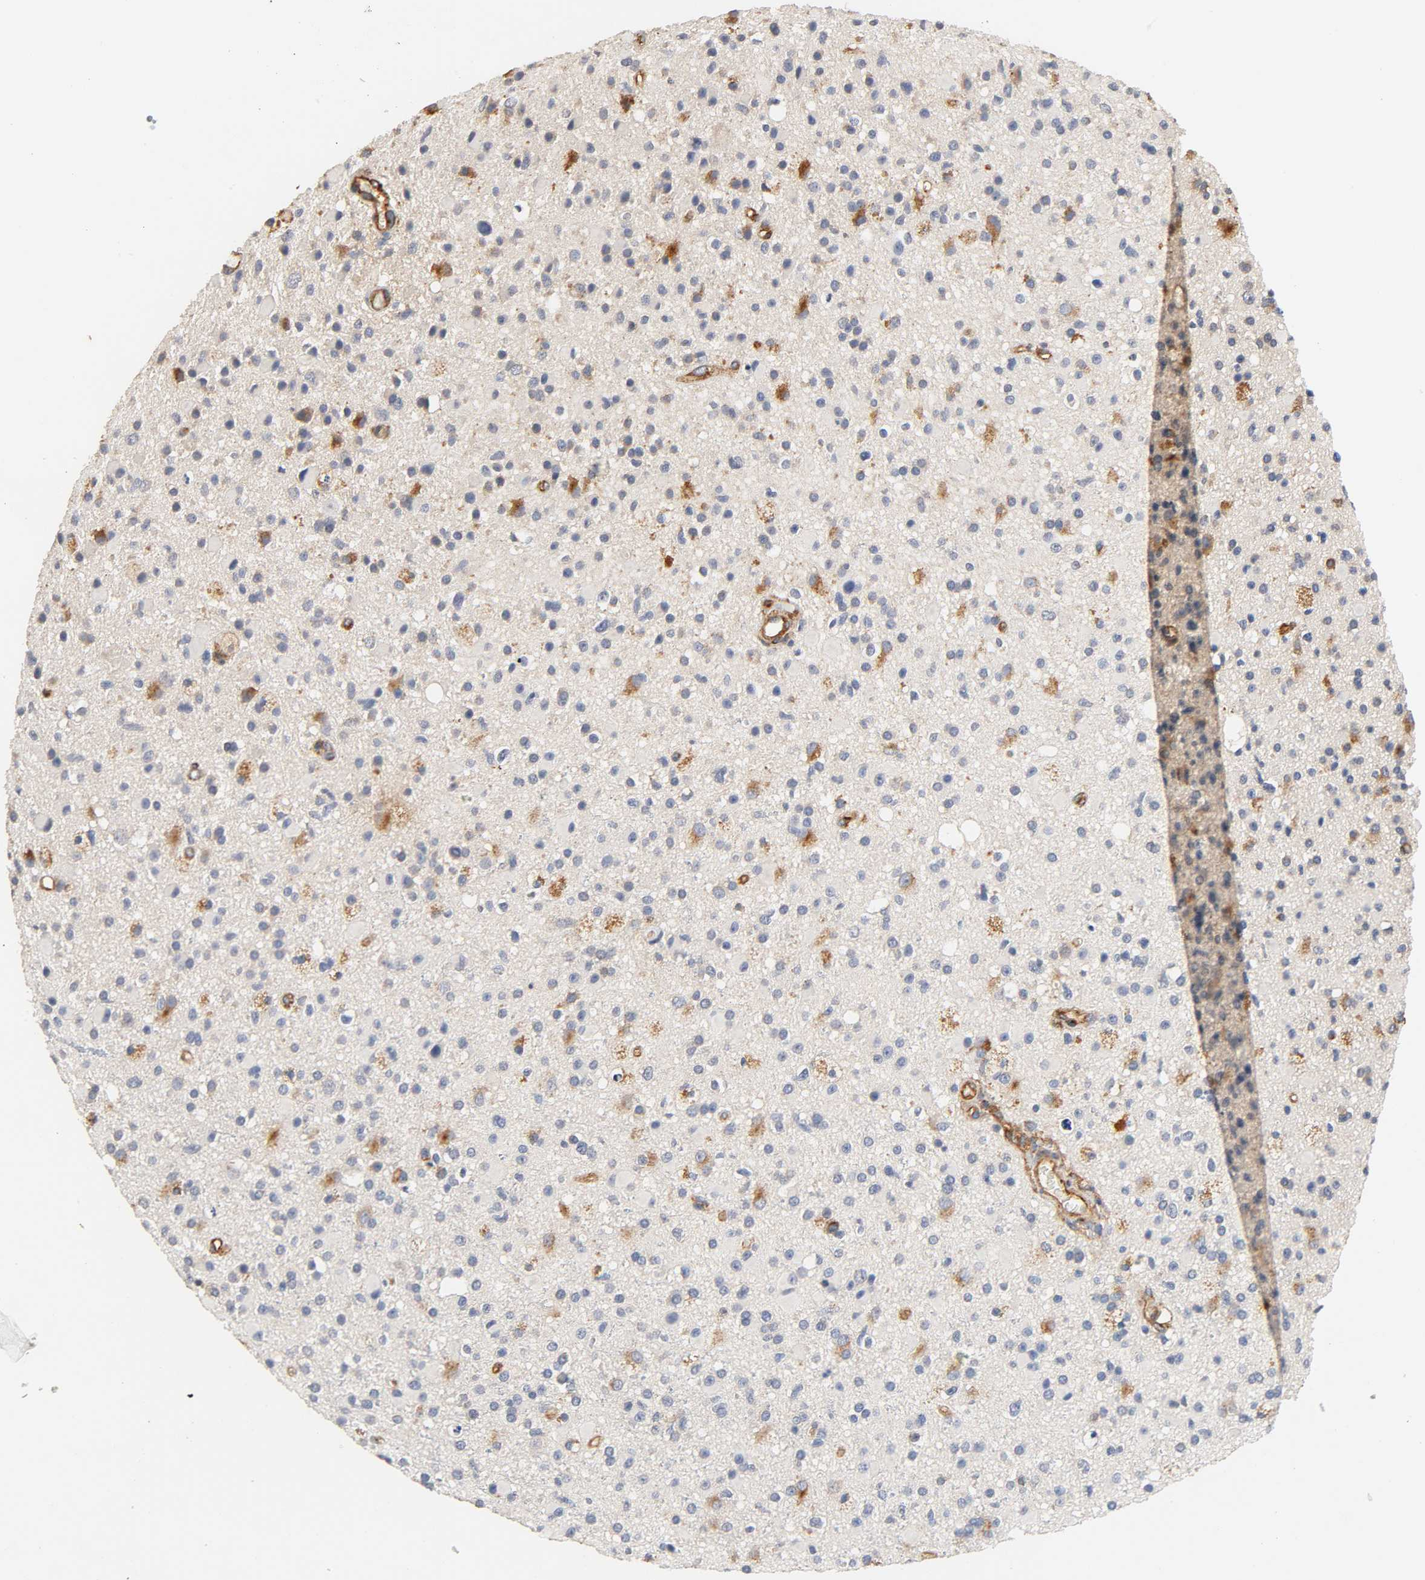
{"staining": {"intensity": "weak", "quantity": "<25%", "location": "cytoplasmic/membranous"}, "tissue": "glioma", "cell_type": "Tumor cells", "image_type": "cancer", "snomed": [{"axis": "morphology", "description": "Glioma, malignant, High grade"}, {"axis": "topography", "description": "Brain"}], "caption": "Immunohistochemistry micrograph of neoplastic tissue: human glioma stained with DAB (3,3'-diaminobenzidine) demonstrates no significant protein expression in tumor cells.", "gene": "IFITM3", "patient": {"sex": "male", "age": 33}}